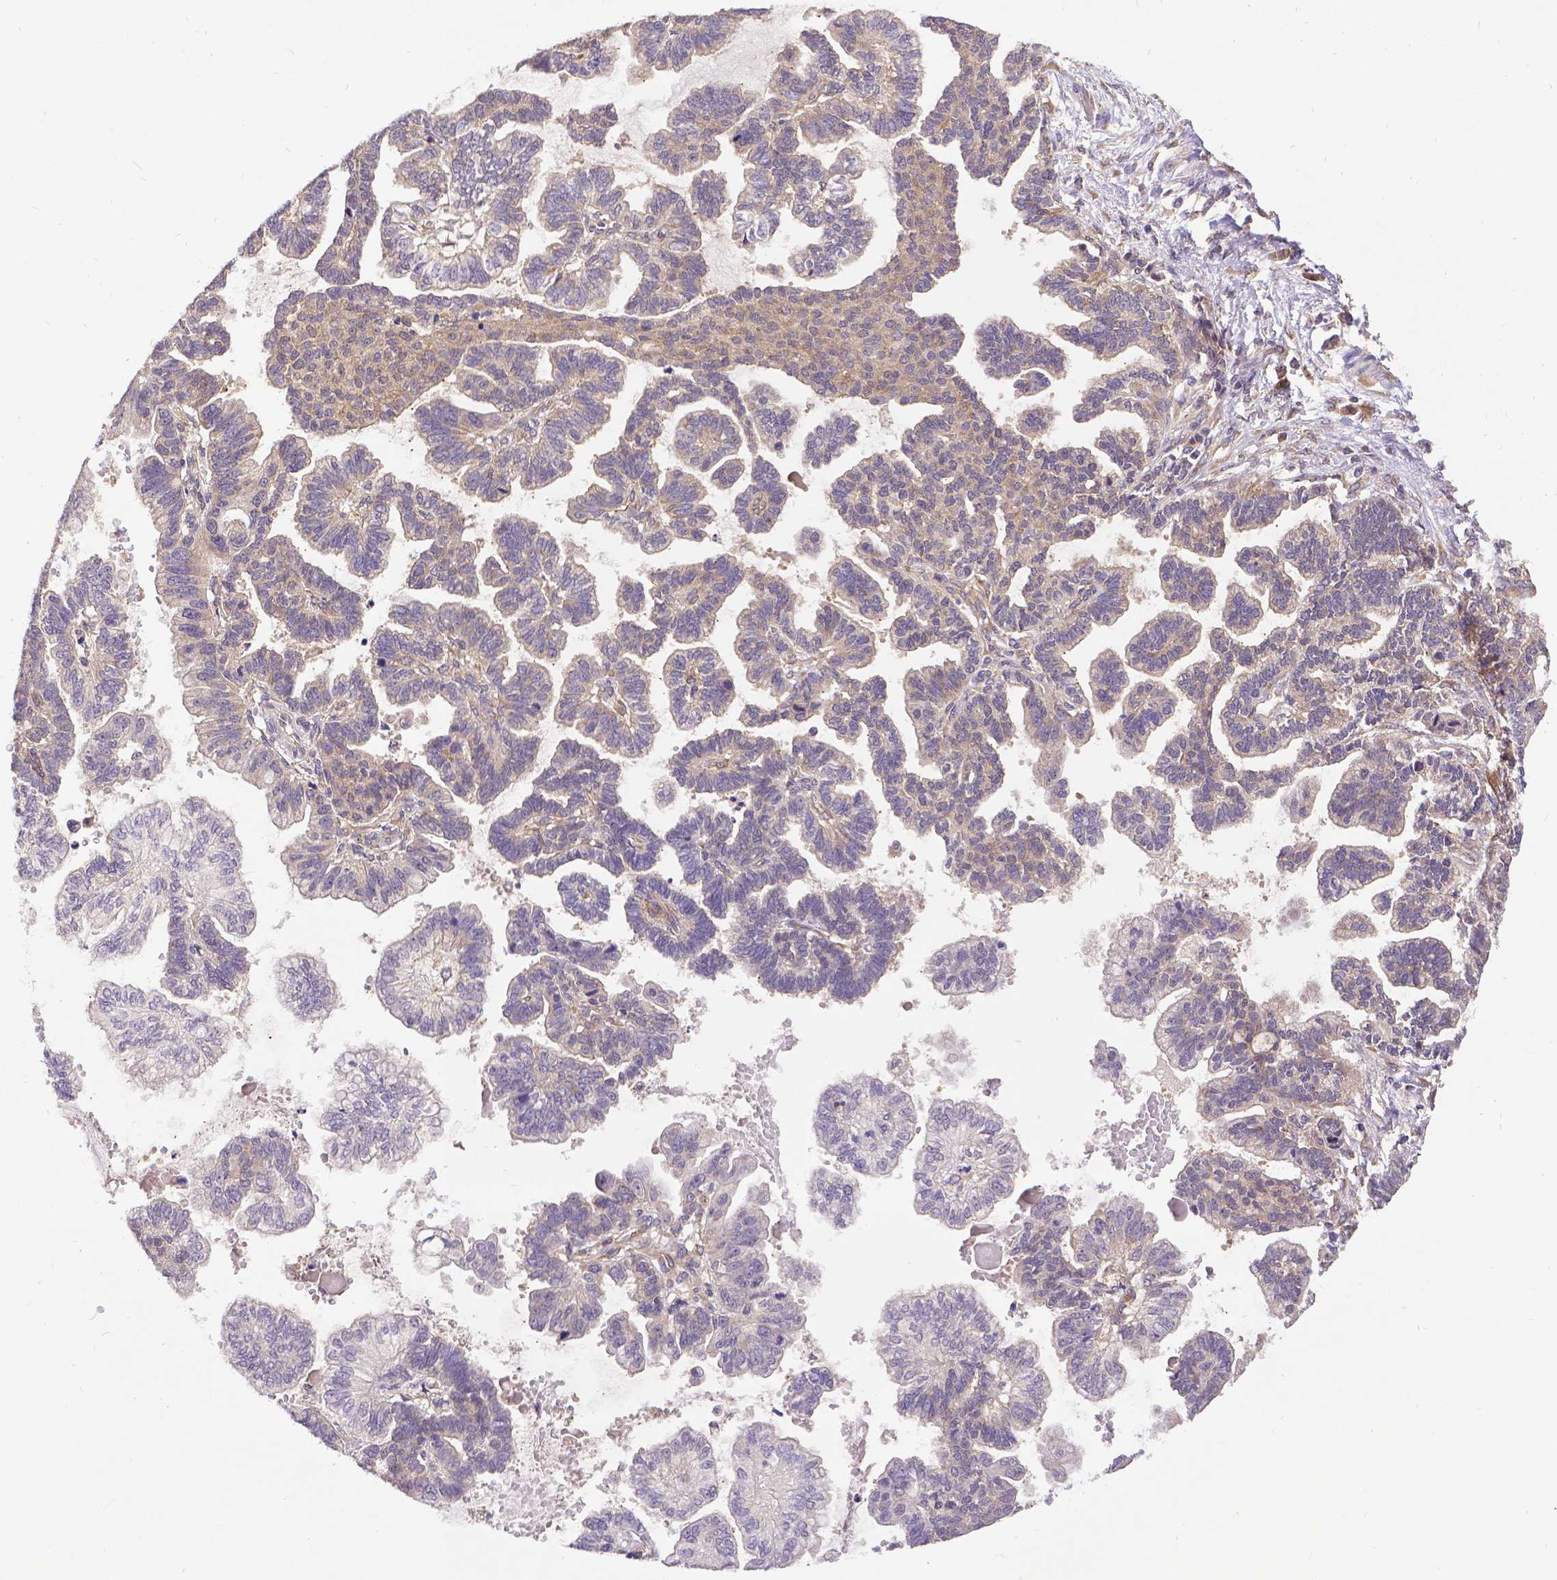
{"staining": {"intensity": "weak", "quantity": "25%-75%", "location": "cytoplasmic/membranous"}, "tissue": "stomach cancer", "cell_type": "Tumor cells", "image_type": "cancer", "snomed": [{"axis": "morphology", "description": "Adenocarcinoma, NOS"}, {"axis": "topography", "description": "Stomach"}], "caption": "Stomach adenocarcinoma stained for a protein (brown) reveals weak cytoplasmic/membranous positive staining in about 25%-75% of tumor cells.", "gene": "DENND6A", "patient": {"sex": "male", "age": 83}}